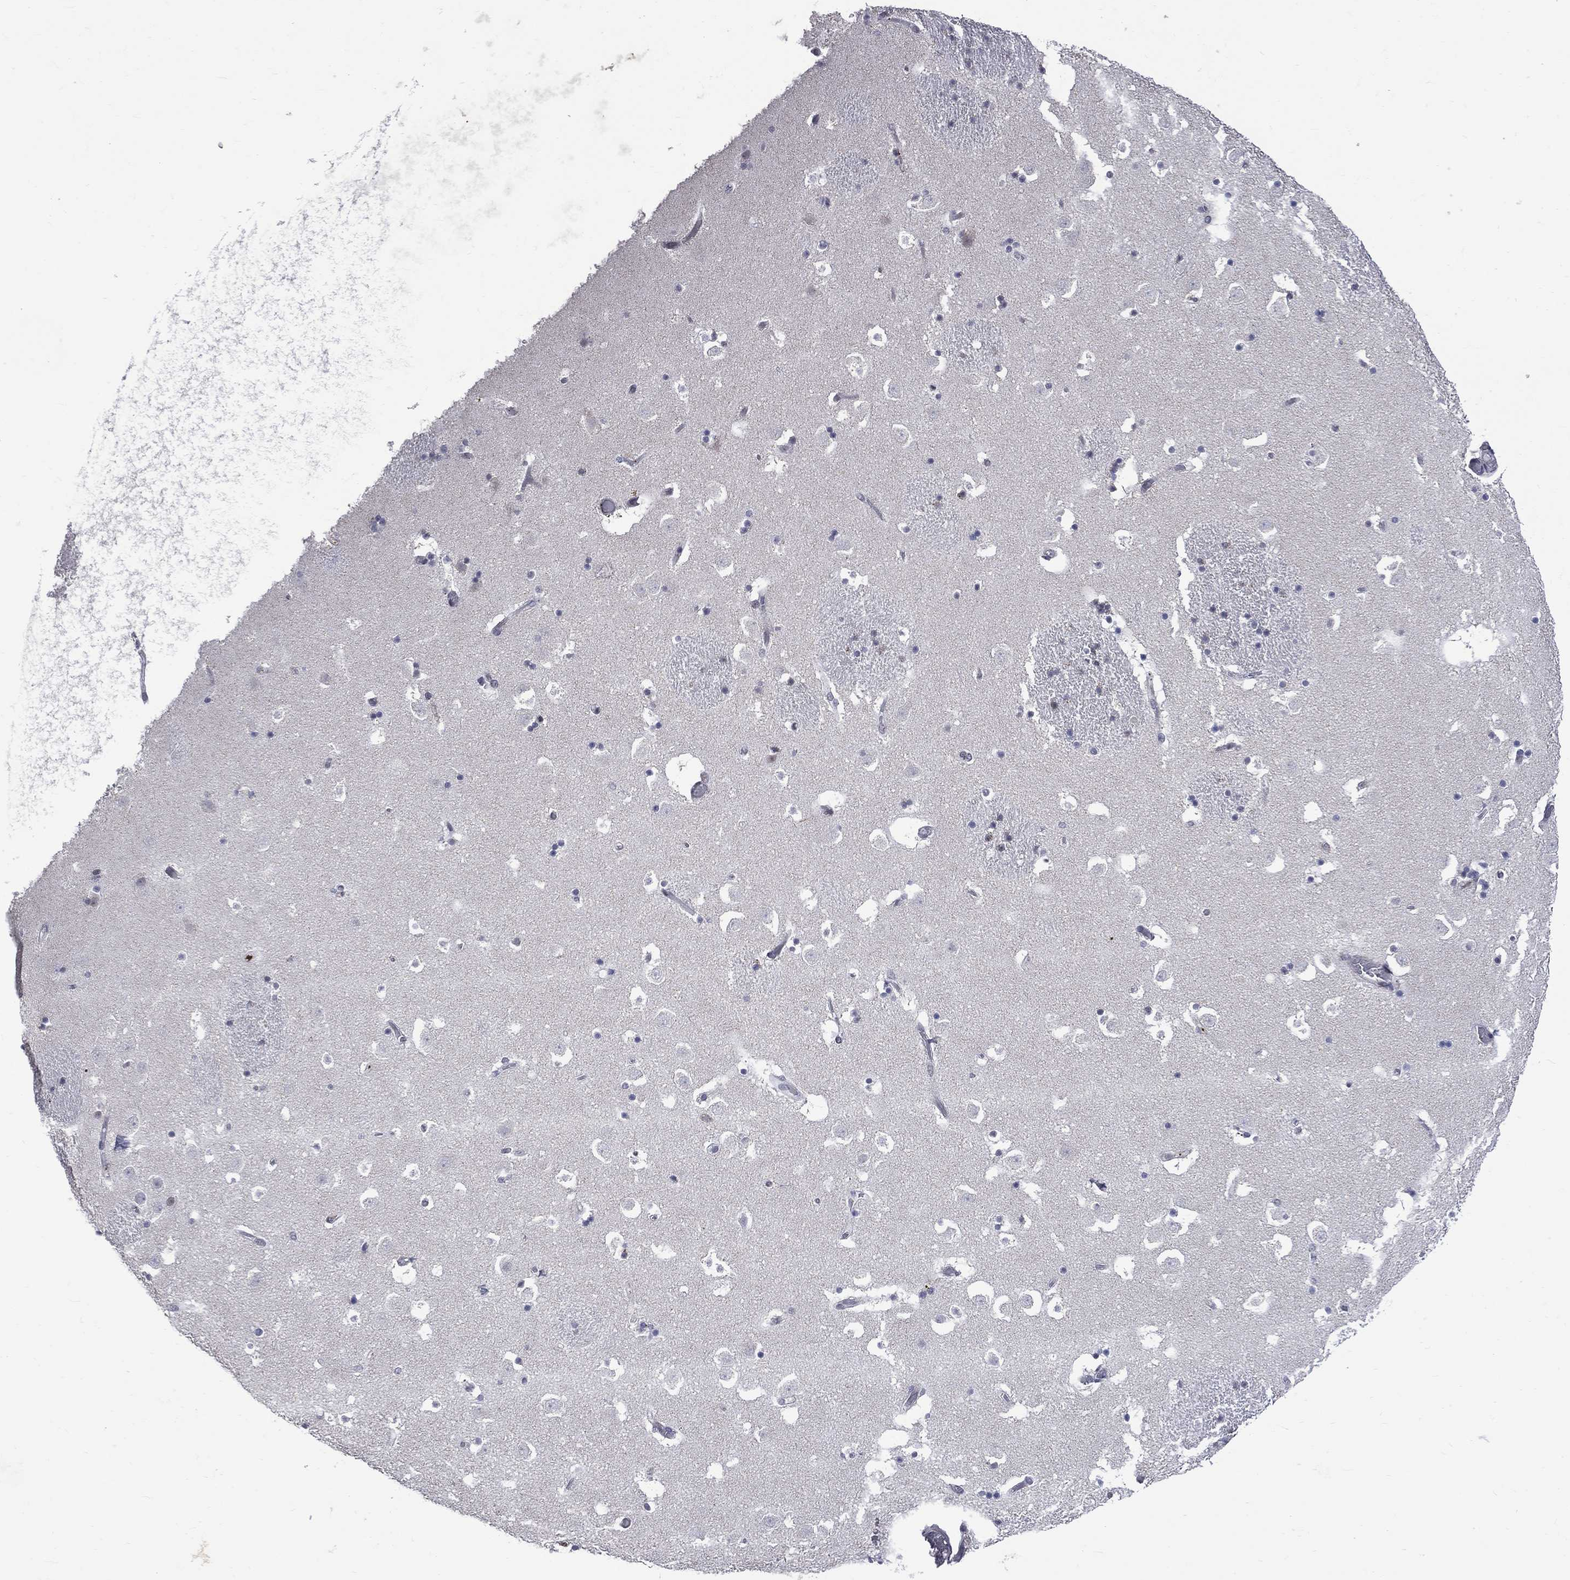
{"staining": {"intensity": "negative", "quantity": "none", "location": "none"}, "tissue": "caudate", "cell_type": "Glial cells", "image_type": "normal", "snomed": [{"axis": "morphology", "description": "Normal tissue, NOS"}, {"axis": "topography", "description": "Lateral ventricle wall"}], "caption": "Human caudate stained for a protein using IHC exhibits no staining in glial cells.", "gene": "FGG", "patient": {"sex": "female", "age": 42}}